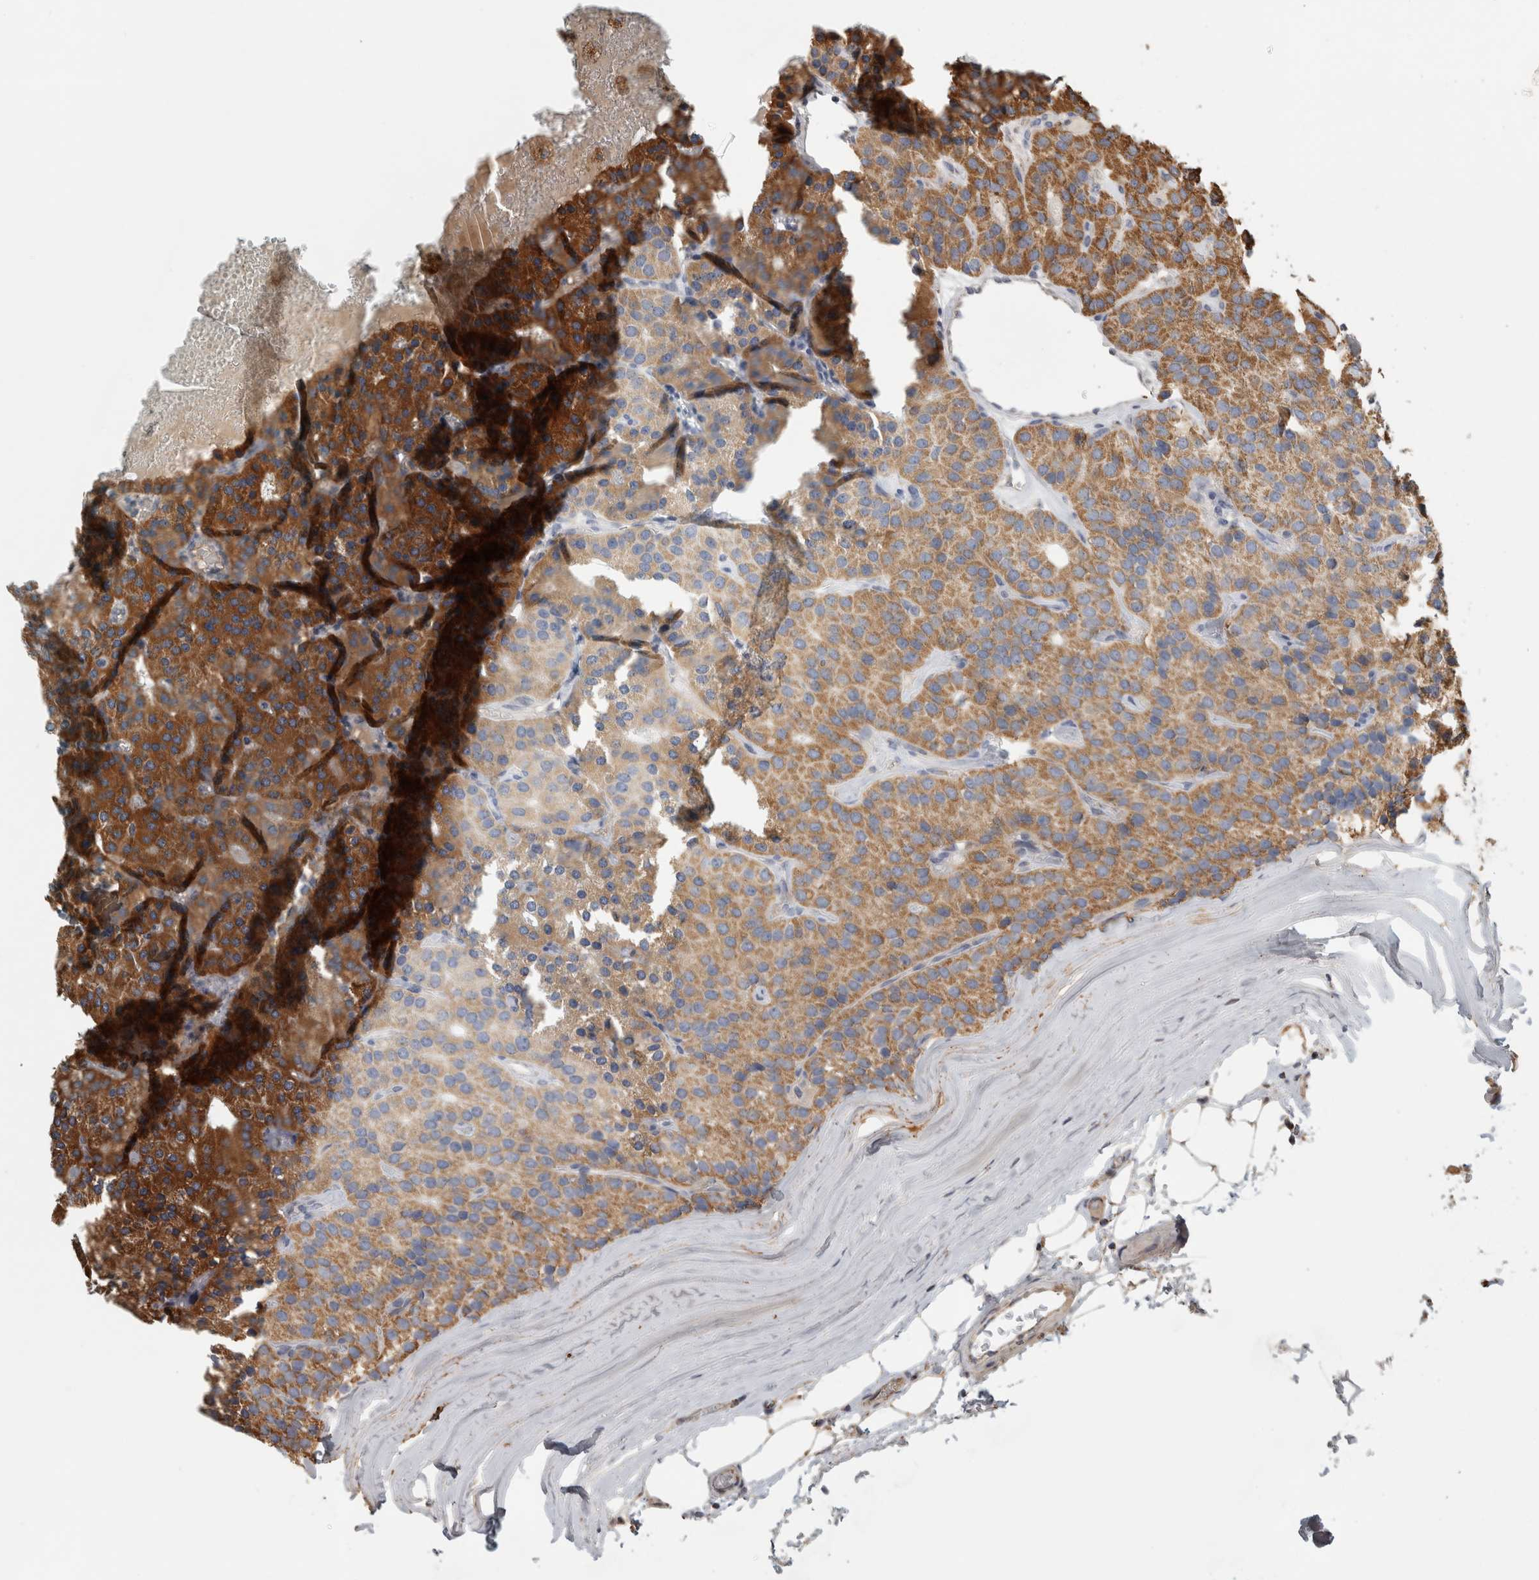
{"staining": {"intensity": "moderate", "quantity": ">75%", "location": "cytoplasmic/membranous"}, "tissue": "parathyroid gland", "cell_type": "Glandular cells", "image_type": "normal", "snomed": [{"axis": "morphology", "description": "Normal tissue, NOS"}, {"axis": "morphology", "description": "Adenoma, NOS"}, {"axis": "topography", "description": "Parathyroid gland"}], "caption": "Unremarkable parathyroid gland displays moderate cytoplasmic/membranous expression in approximately >75% of glandular cells, visualized by immunohistochemistry. (Brightfield microscopy of DAB IHC at high magnification).", "gene": "ST8SIA1", "patient": {"sex": "female", "age": 86}}